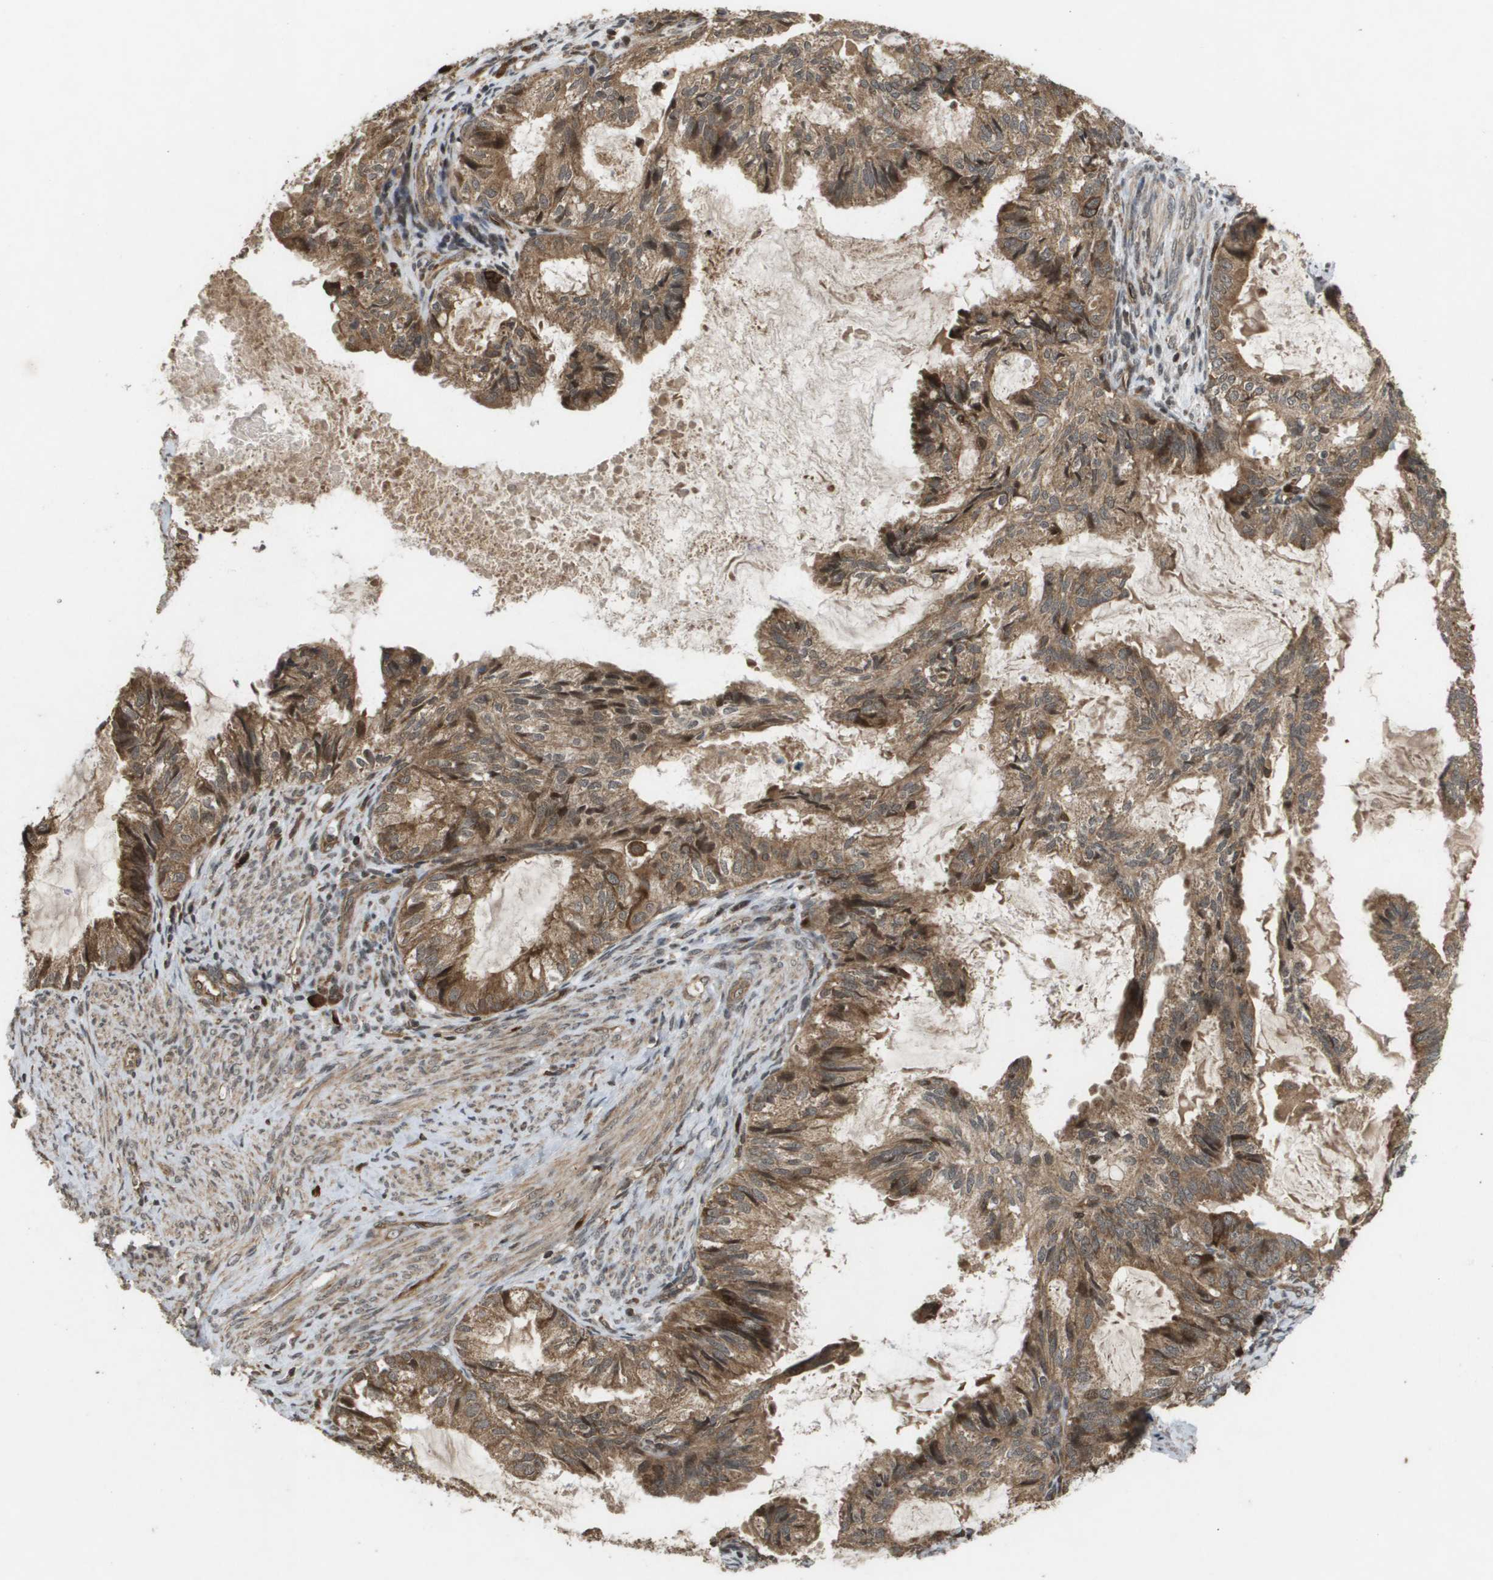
{"staining": {"intensity": "moderate", "quantity": ">75%", "location": "cytoplasmic/membranous,nuclear"}, "tissue": "cervical cancer", "cell_type": "Tumor cells", "image_type": "cancer", "snomed": [{"axis": "morphology", "description": "Normal tissue, NOS"}, {"axis": "morphology", "description": "Adenocarcinoma, NOS"}, {"axis": "topography", "description": "Cervix"}, {"axis": "topography", "description": "Endometrium"}], "caption": "Immunohistochemistry (IHC) (DAB (3,3'-diaminobenzidine)) staining of cervical cancer (adenocarcinoma) exhibits moderate cytoplasmic/membranous and nuclear protein positivity in approximately >75% of tumor cells.", "gene": "KIF11", "patient": {"sex": "female", "age": 86}}